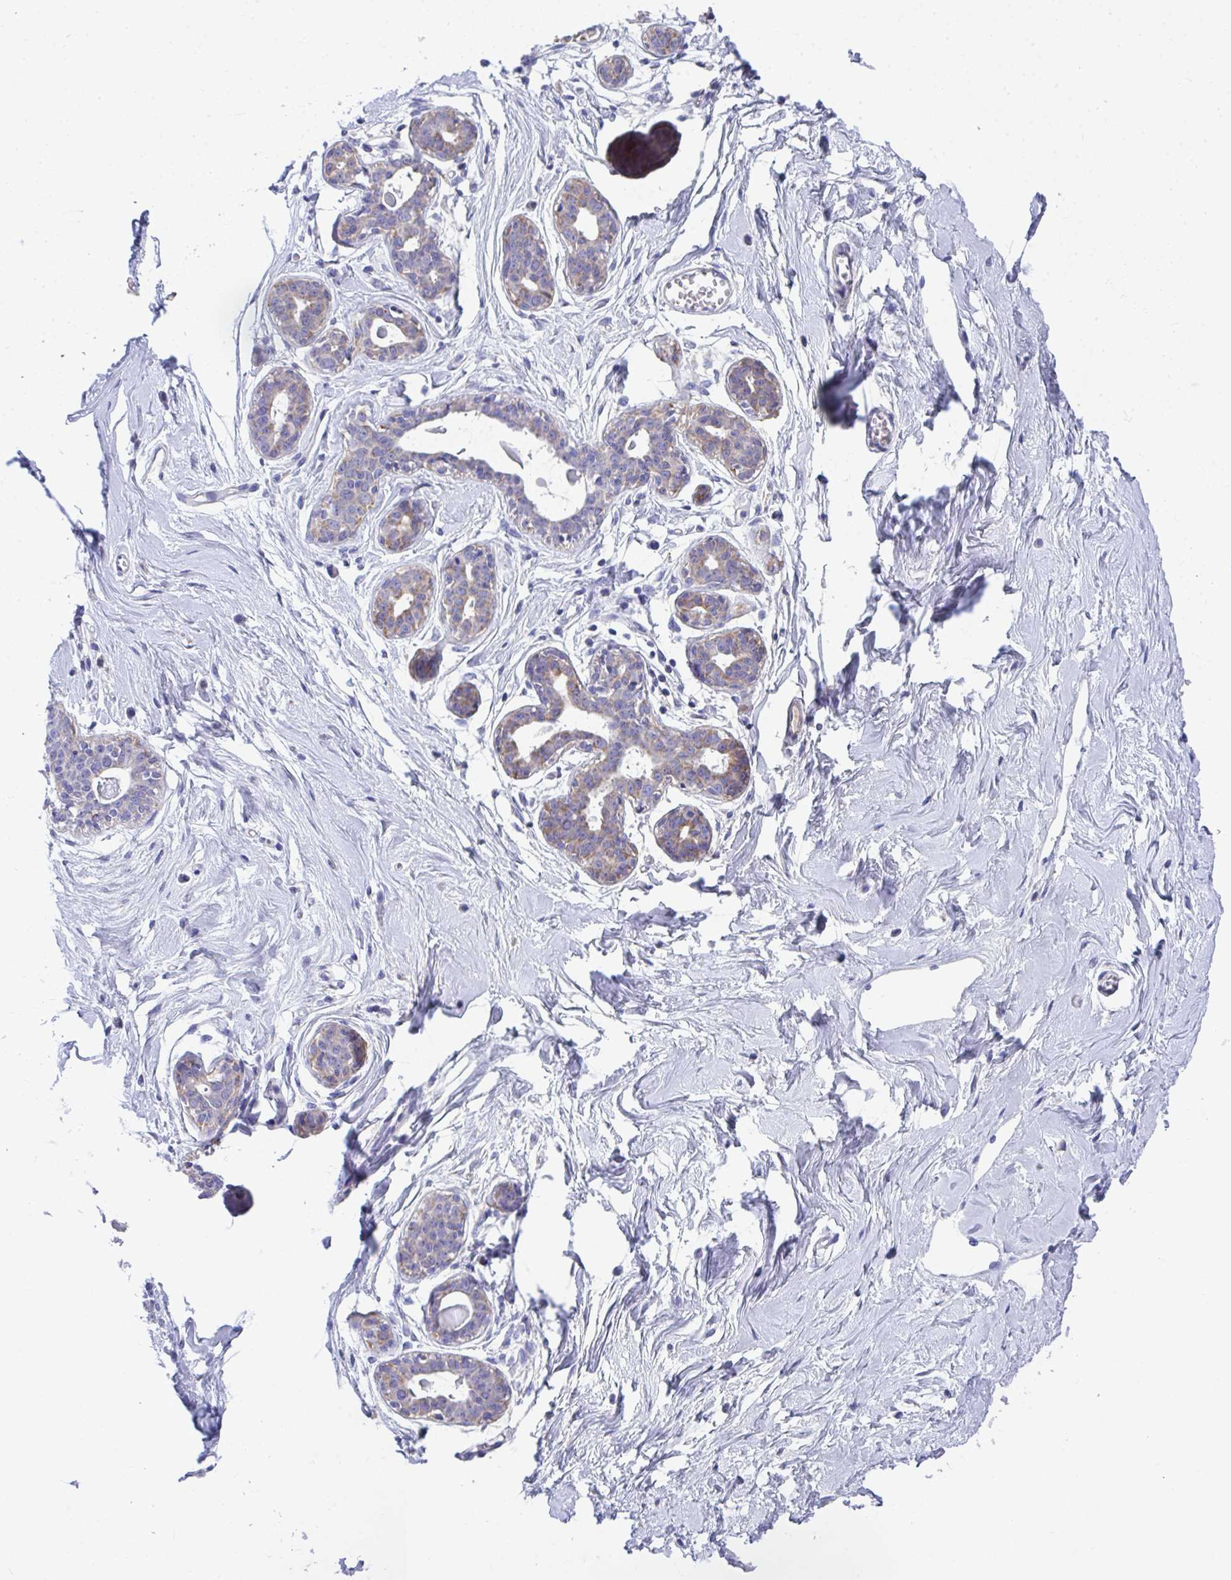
{"staining": {"intensity": "negative", "quantity": "none", "location": "none"}, "tissue": "breast", "cell_type": "Adipocytes", "image_type": "normal", "snomed": [{"axis": "morphology", "description": "Normal tissue, NOS"}, {"axis": "topography", "description": "Breast"}], "caption": "A photomicrograph of breast stained for a protein exhibits no brown staining in adipocytes.", "gene": "COA5", "patient": {"sex": "female", "age": 45}}